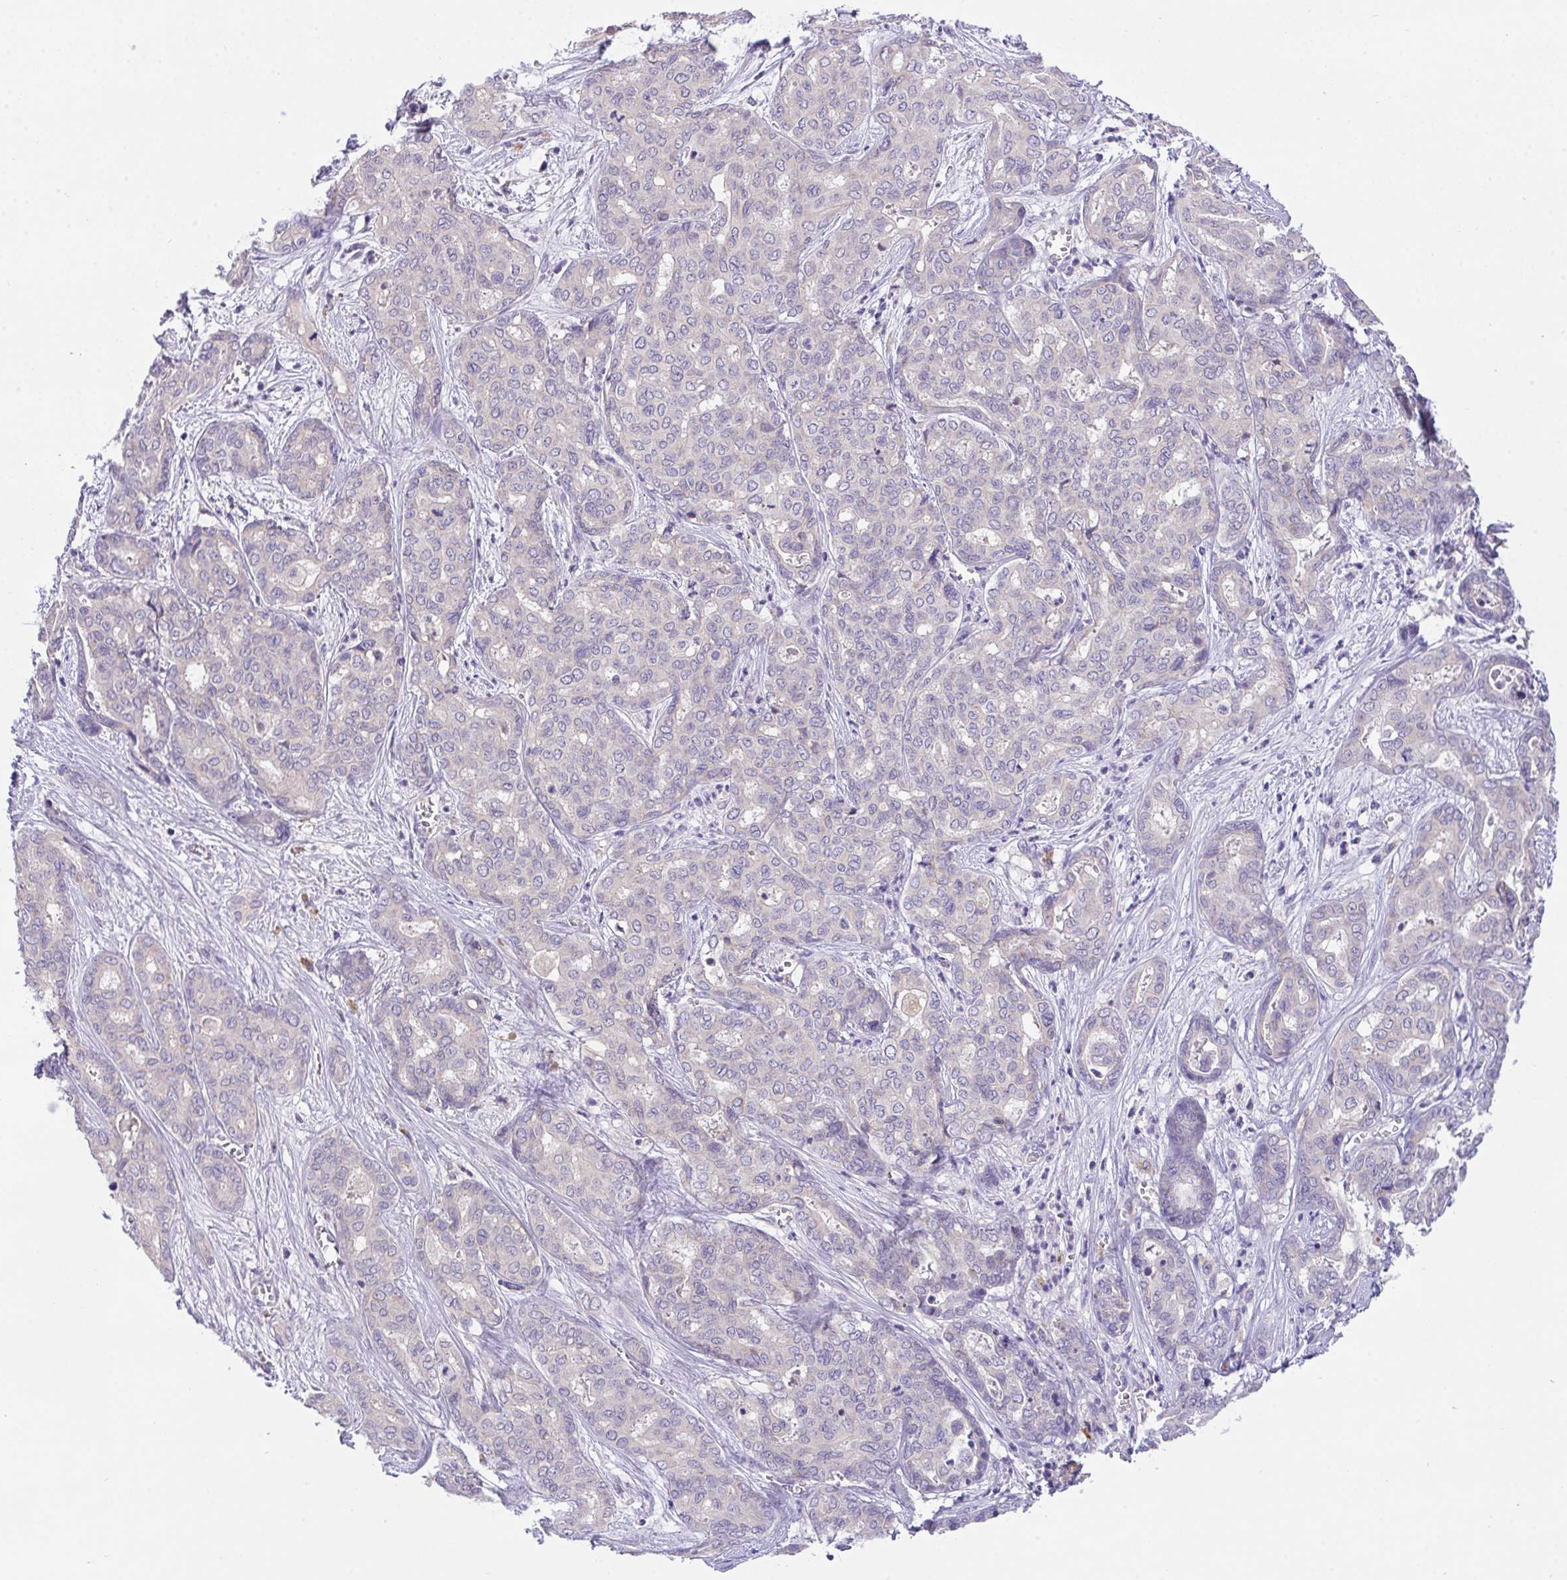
{"staining": {"intensity": "negative", "quantity": "none", "location": "none"}, "tissue": "liver cancer", "cell_type": "Tumor cells", "image_type": "cancer", "snomed": [{"axis": "morphology", "description": "Cholangiocarcinoma"}, {"axis": "topography", "description": "Liver"}], "caption": "DAB (3,3'-diaminobenzidine) immunohistochemical staining of liver cancer (cholangiocarcinoma) shows no significant positivity in tumor cells.", "gene": "ZNF581", "patient": {"sex": "female", "age": 64}}